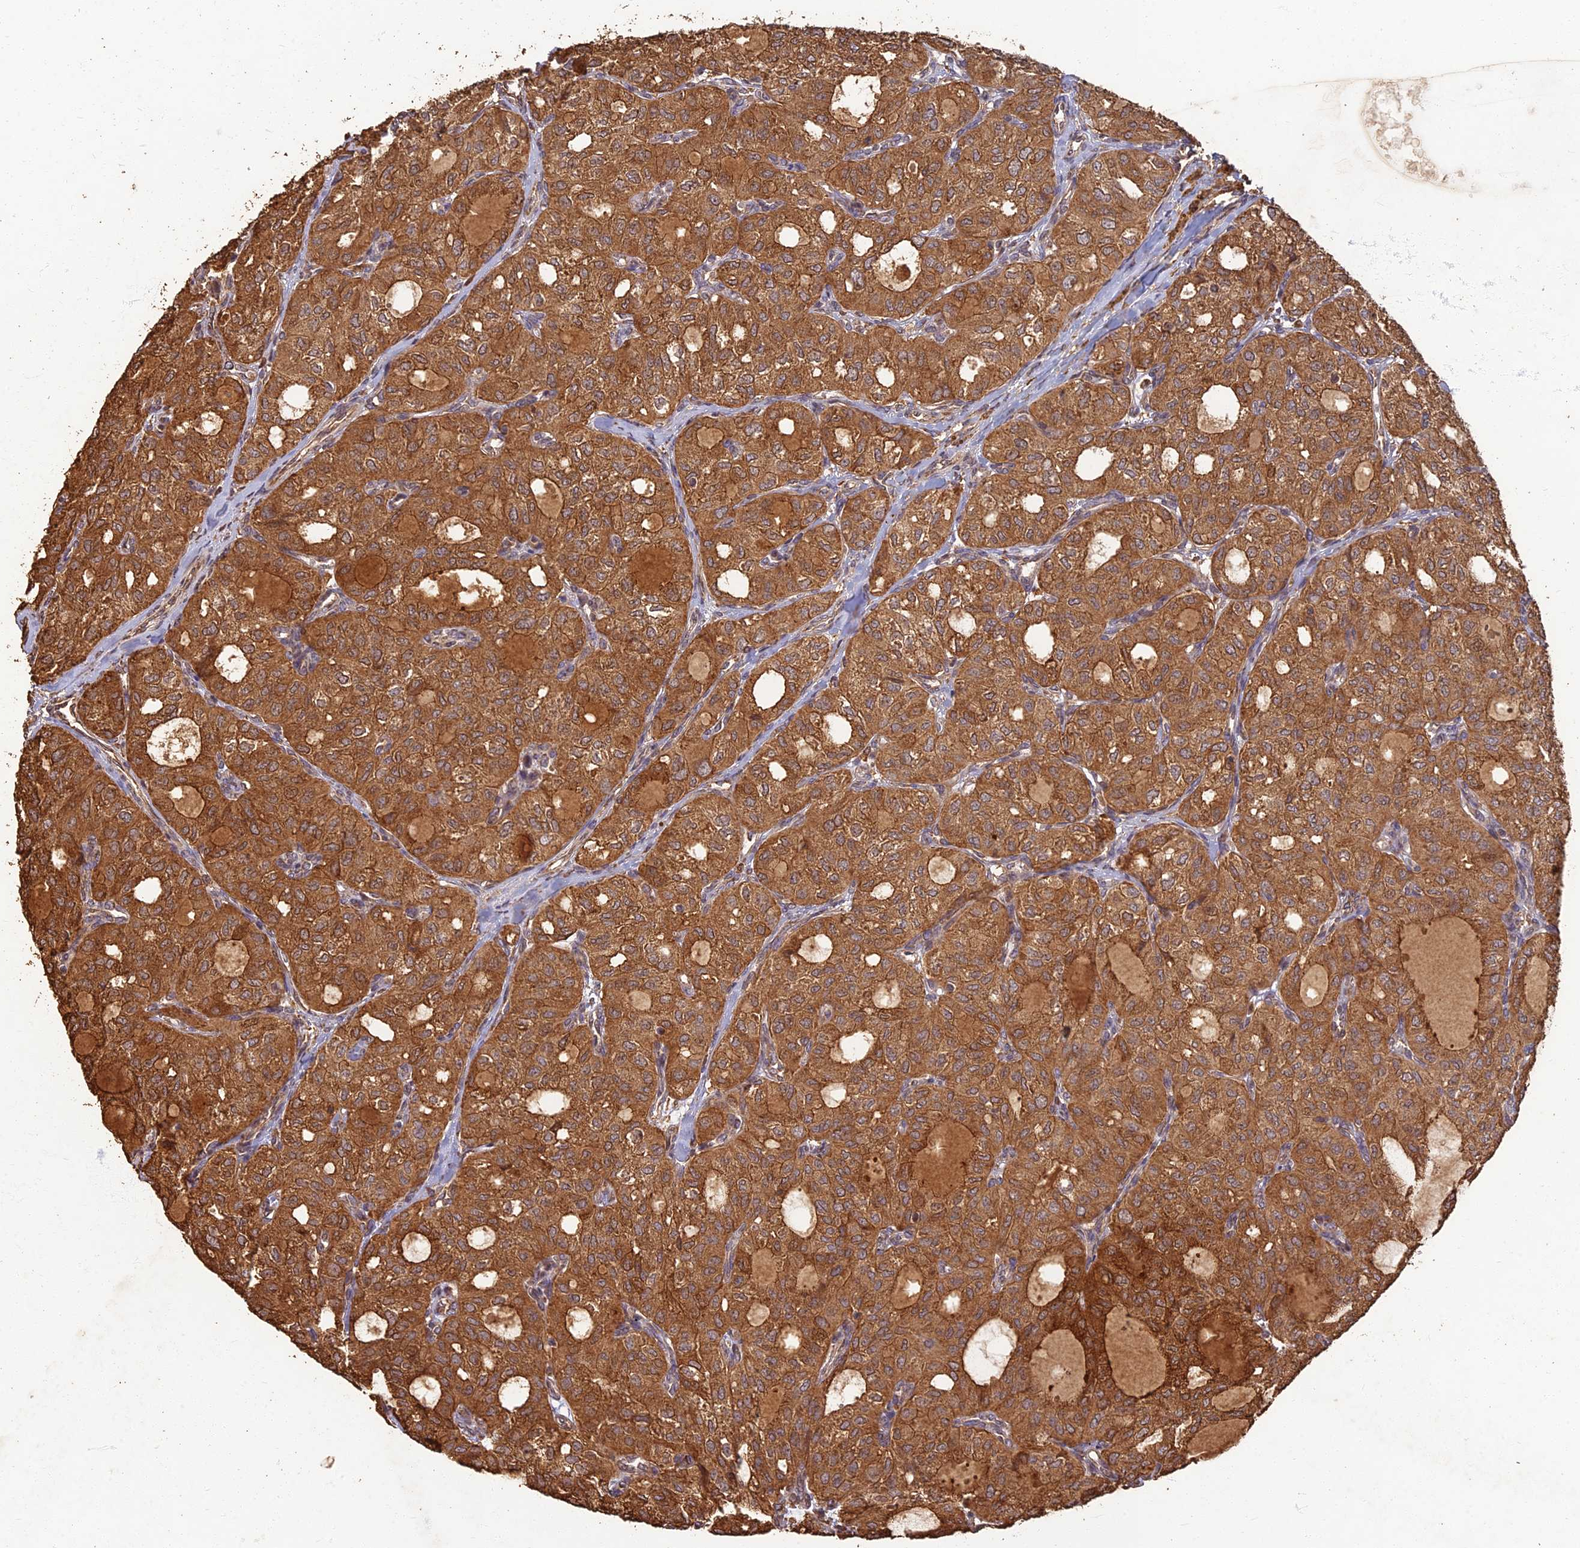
{"staining": {"intensity": "moderate", "quantity": ">75%", "location": "cytoplasmic/membranous"}, "tissue": "thyroid cancer", "cell_type": "Tumor cells", "image_type": "cancer", "snomed": [{"axis": "morphology", "description": "Follicular adenoma carcinoma, NOS"}, {"axis": "topography", "description": "Thyroid gland"}], "caption": "Immunohistochemical staining of thyroid cancer displays medium levels of moderate cytoplasmic/membranous protein positivity in about >75% of tumor cells.", "gene": "CORO1C", "patient": {"sex": "male", "age": 75}}